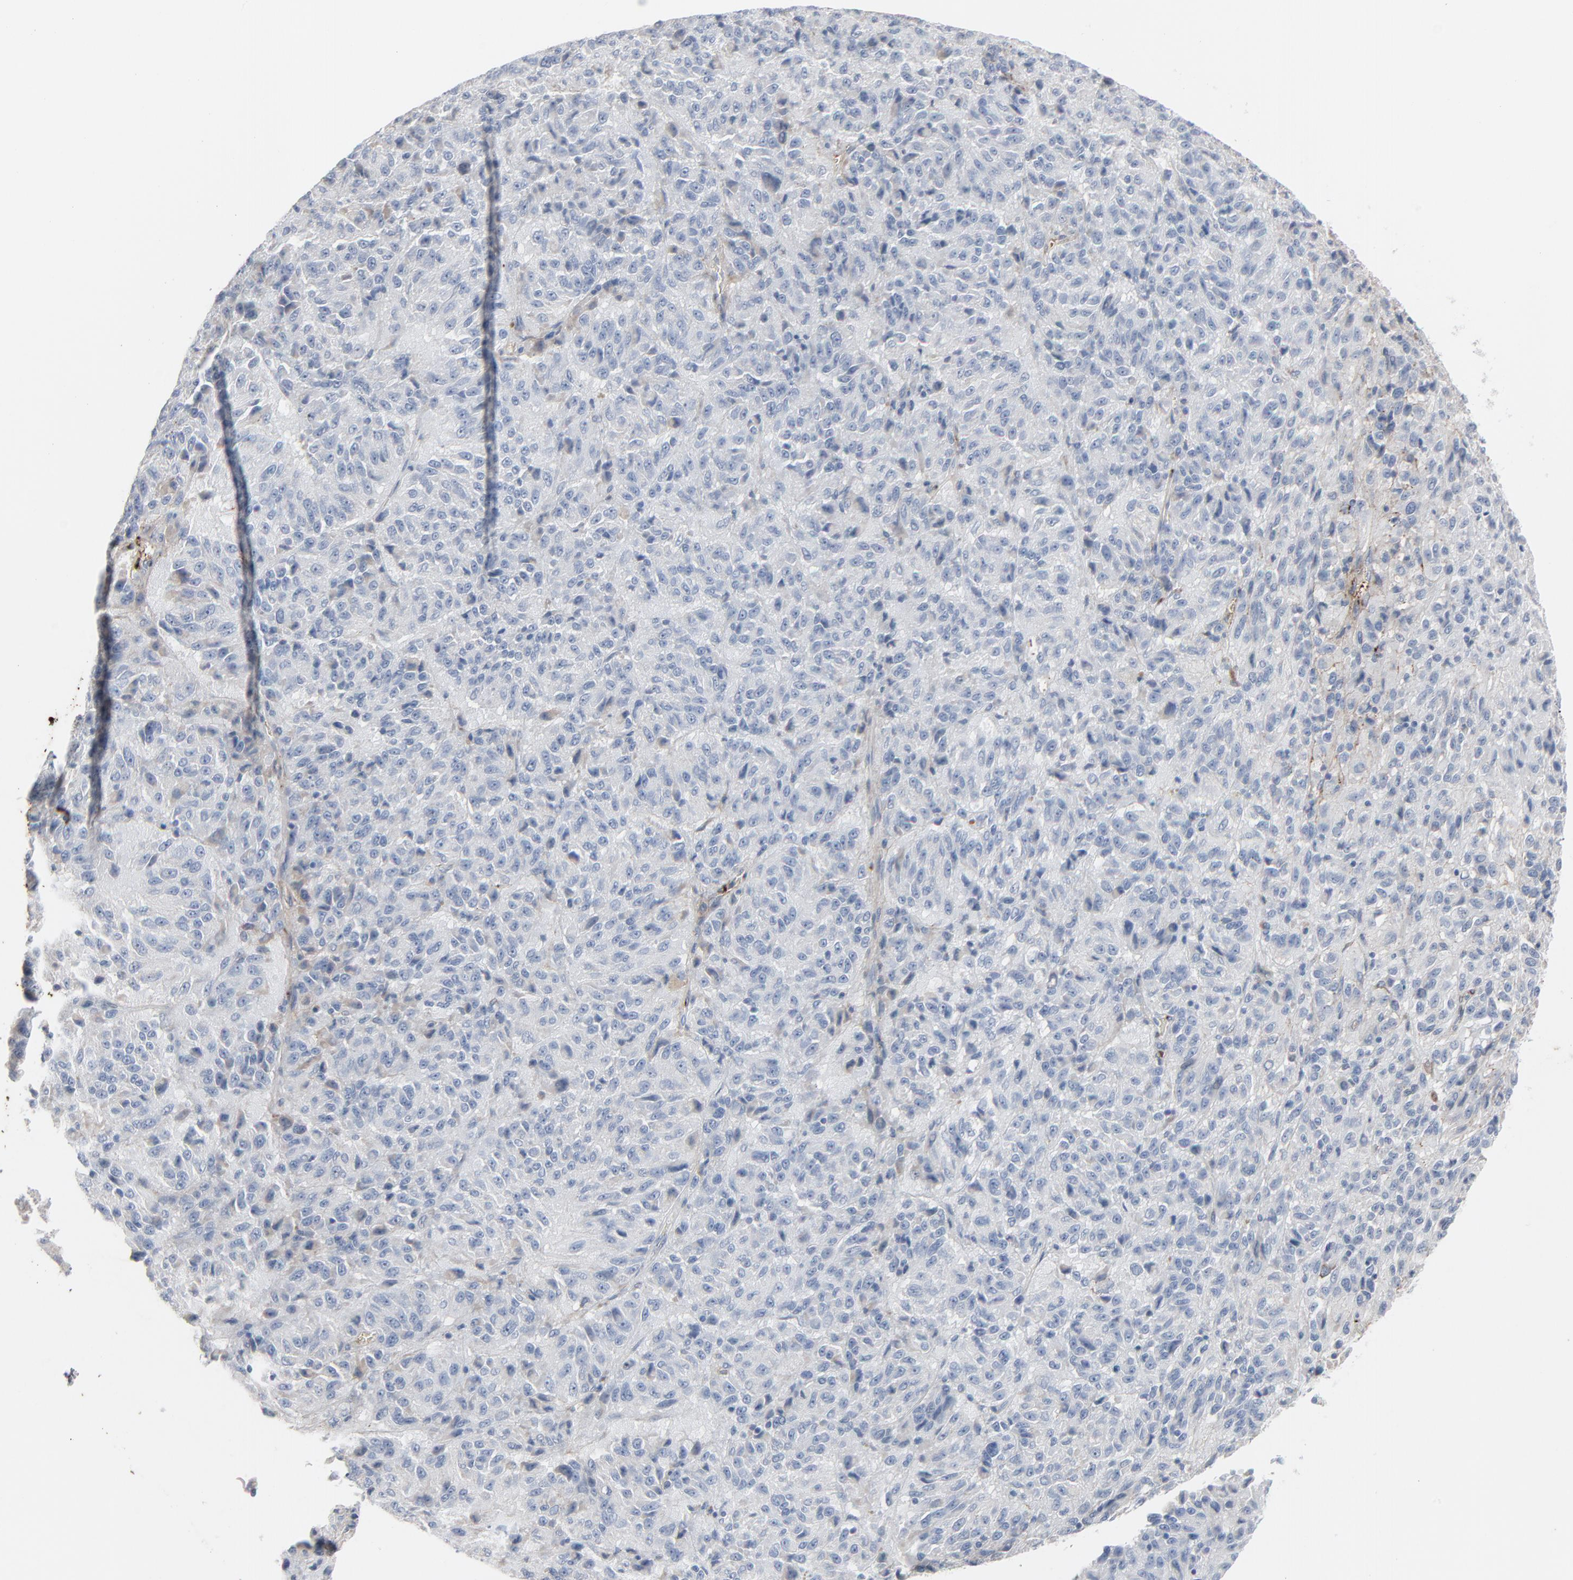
{"staining": {"intensity": "negative", "quantity": "none", "location": "none"}, "tissue": "melanoma", "cell_type": "Tumor cells", "image_type": "cancer", "snomed": [{"axis": "morphology", "description": "Malignant melanoma, Metastatic site"}, {"axis": "topography", "description": "Lung"}], "caption": "DAB immunohistochemical staining of melanoma shows no significant positivity in tumor cells.", "gene": "BGN", "patient": {"sex": "male", "age": 64}}